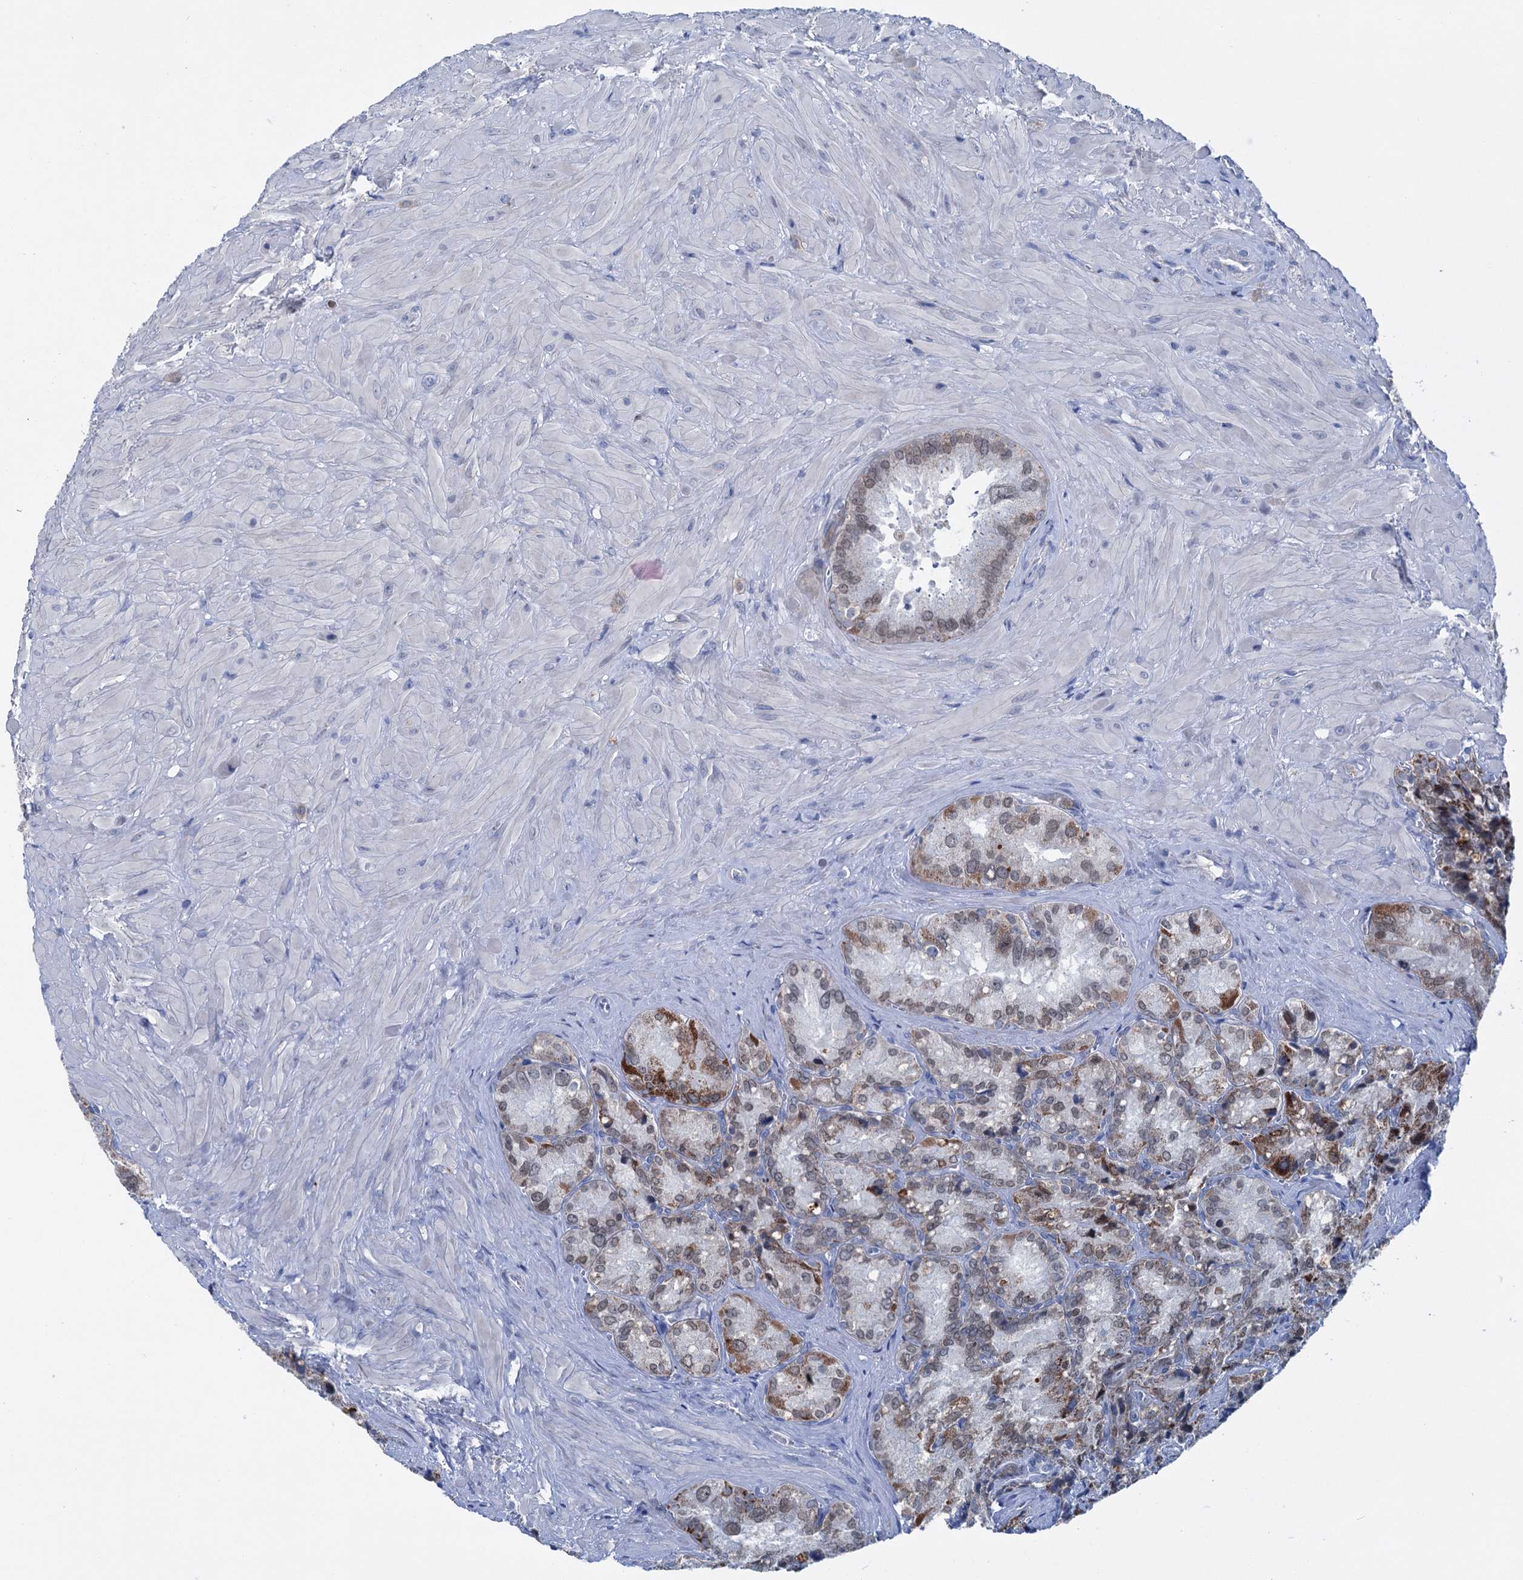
{"staining": {"intensity": "moderate", "quantity": "25%-75%", "location": "nuclear"}, "tissue": "seminal vesicle", "cell_type": "Glandular cells", "image_type": "normal", "snomed": [{"axis": "morphology", "description": "Normal tissue, NOS"}, {"axis": "topography", "description": "Seminal veicle"}], "caption": "Moderate nuclear protein positivity is identified in approximately 25%-75% of glandular cells in seminal vesicle. (Brightfield microscopy of DAB IHC at high magnification).", "gene": "ELP4", "patient": {"sex": "male", "age": 62}}